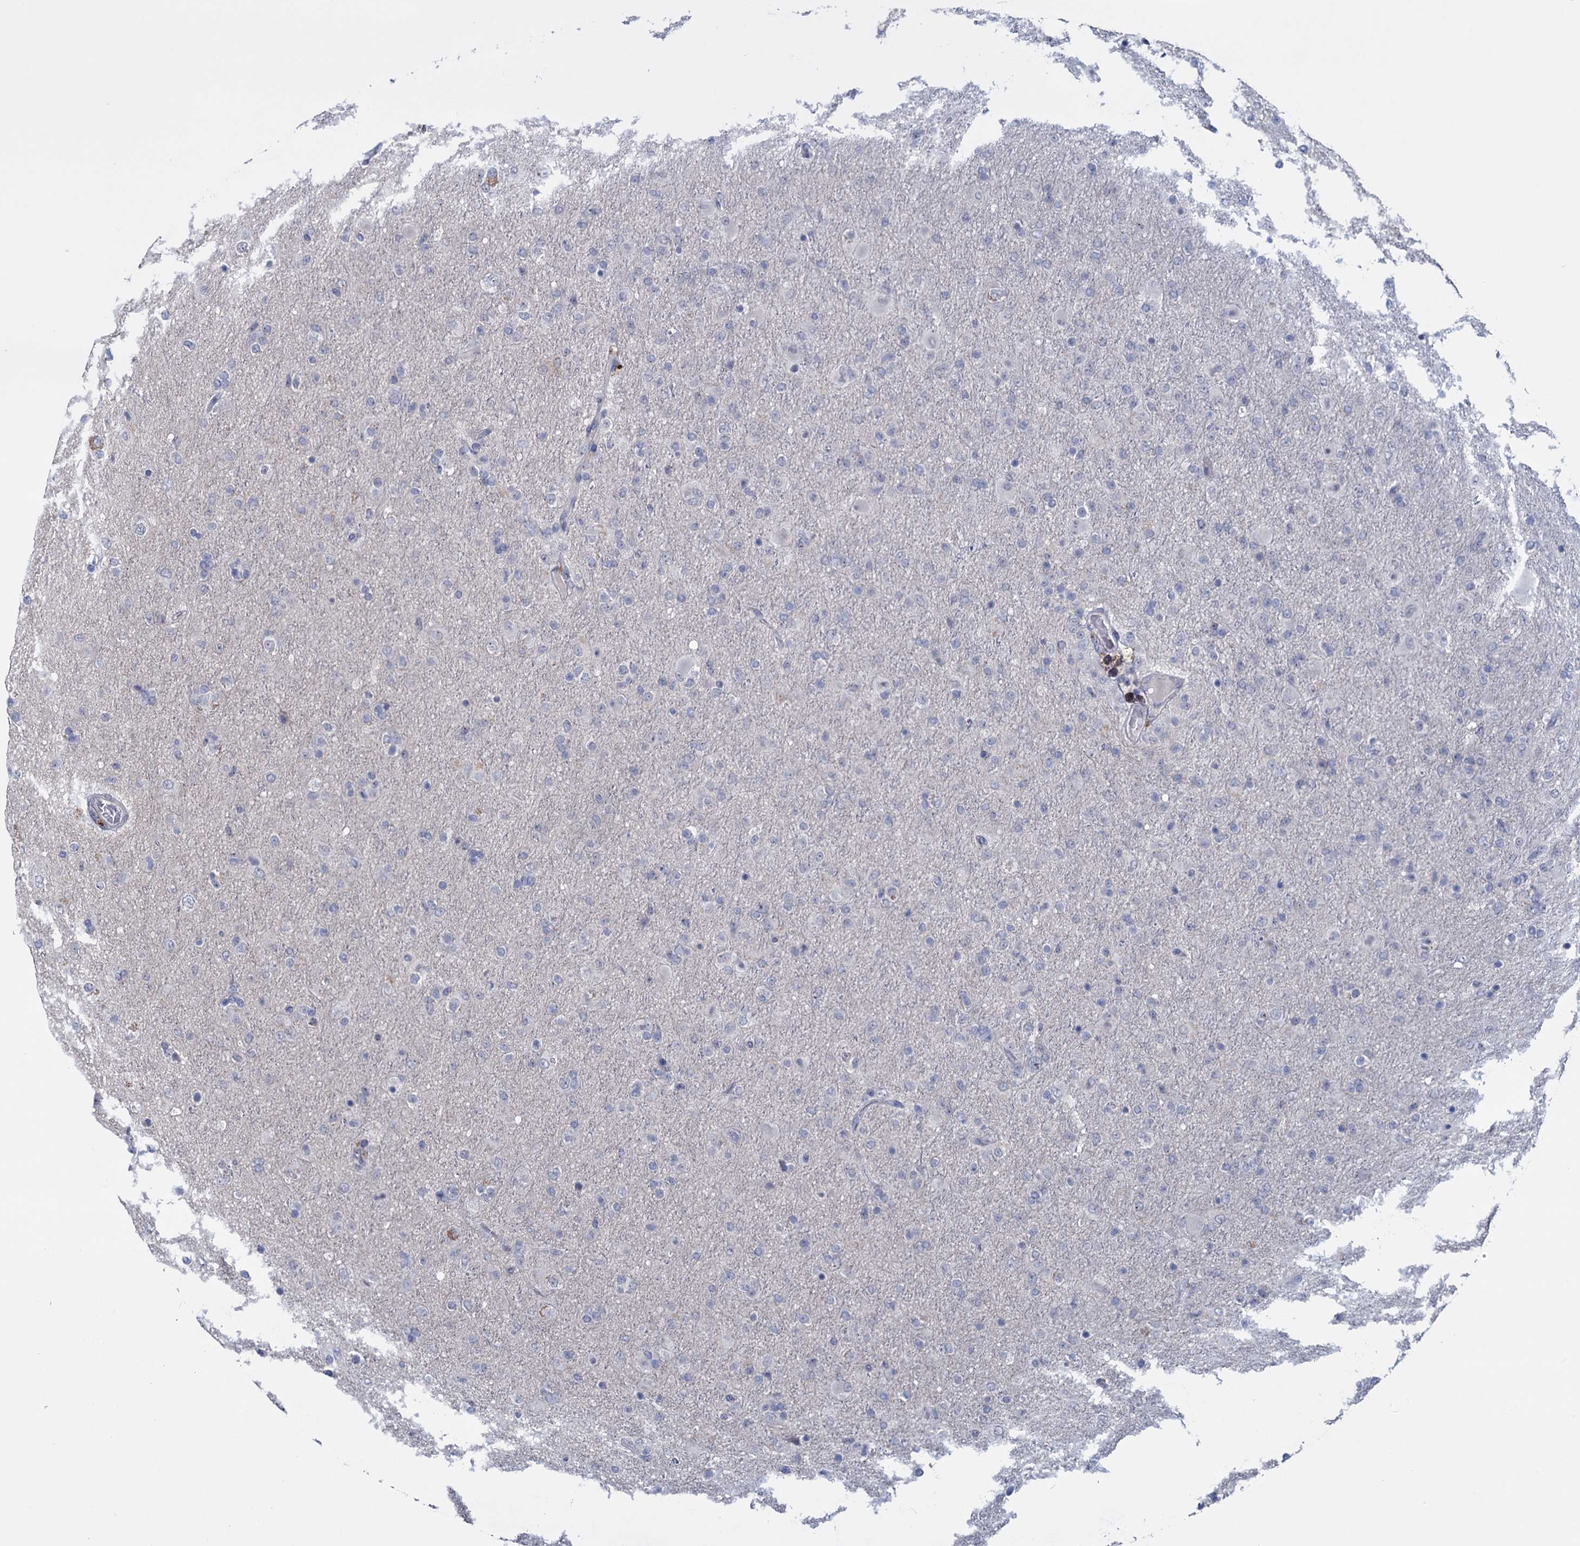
{"staining": {"intensity": "negative", "quantity": "none", "location": "none"}, "tissue": "glioma", "cell_type": "Tumor cells", "image_type": "cancer", "snomed": [{"axis": "morphology", "description": "Glioma, malignant, Low grade"}, {"axis": "topography", "description": "Brain"}], "caption": "Low-grade glioma (malignant) was stained to show a protein in brown. There is no significant staining in tumor cells.", "gene": "SFN", "patient": {"sex": "male", "age": 65}}